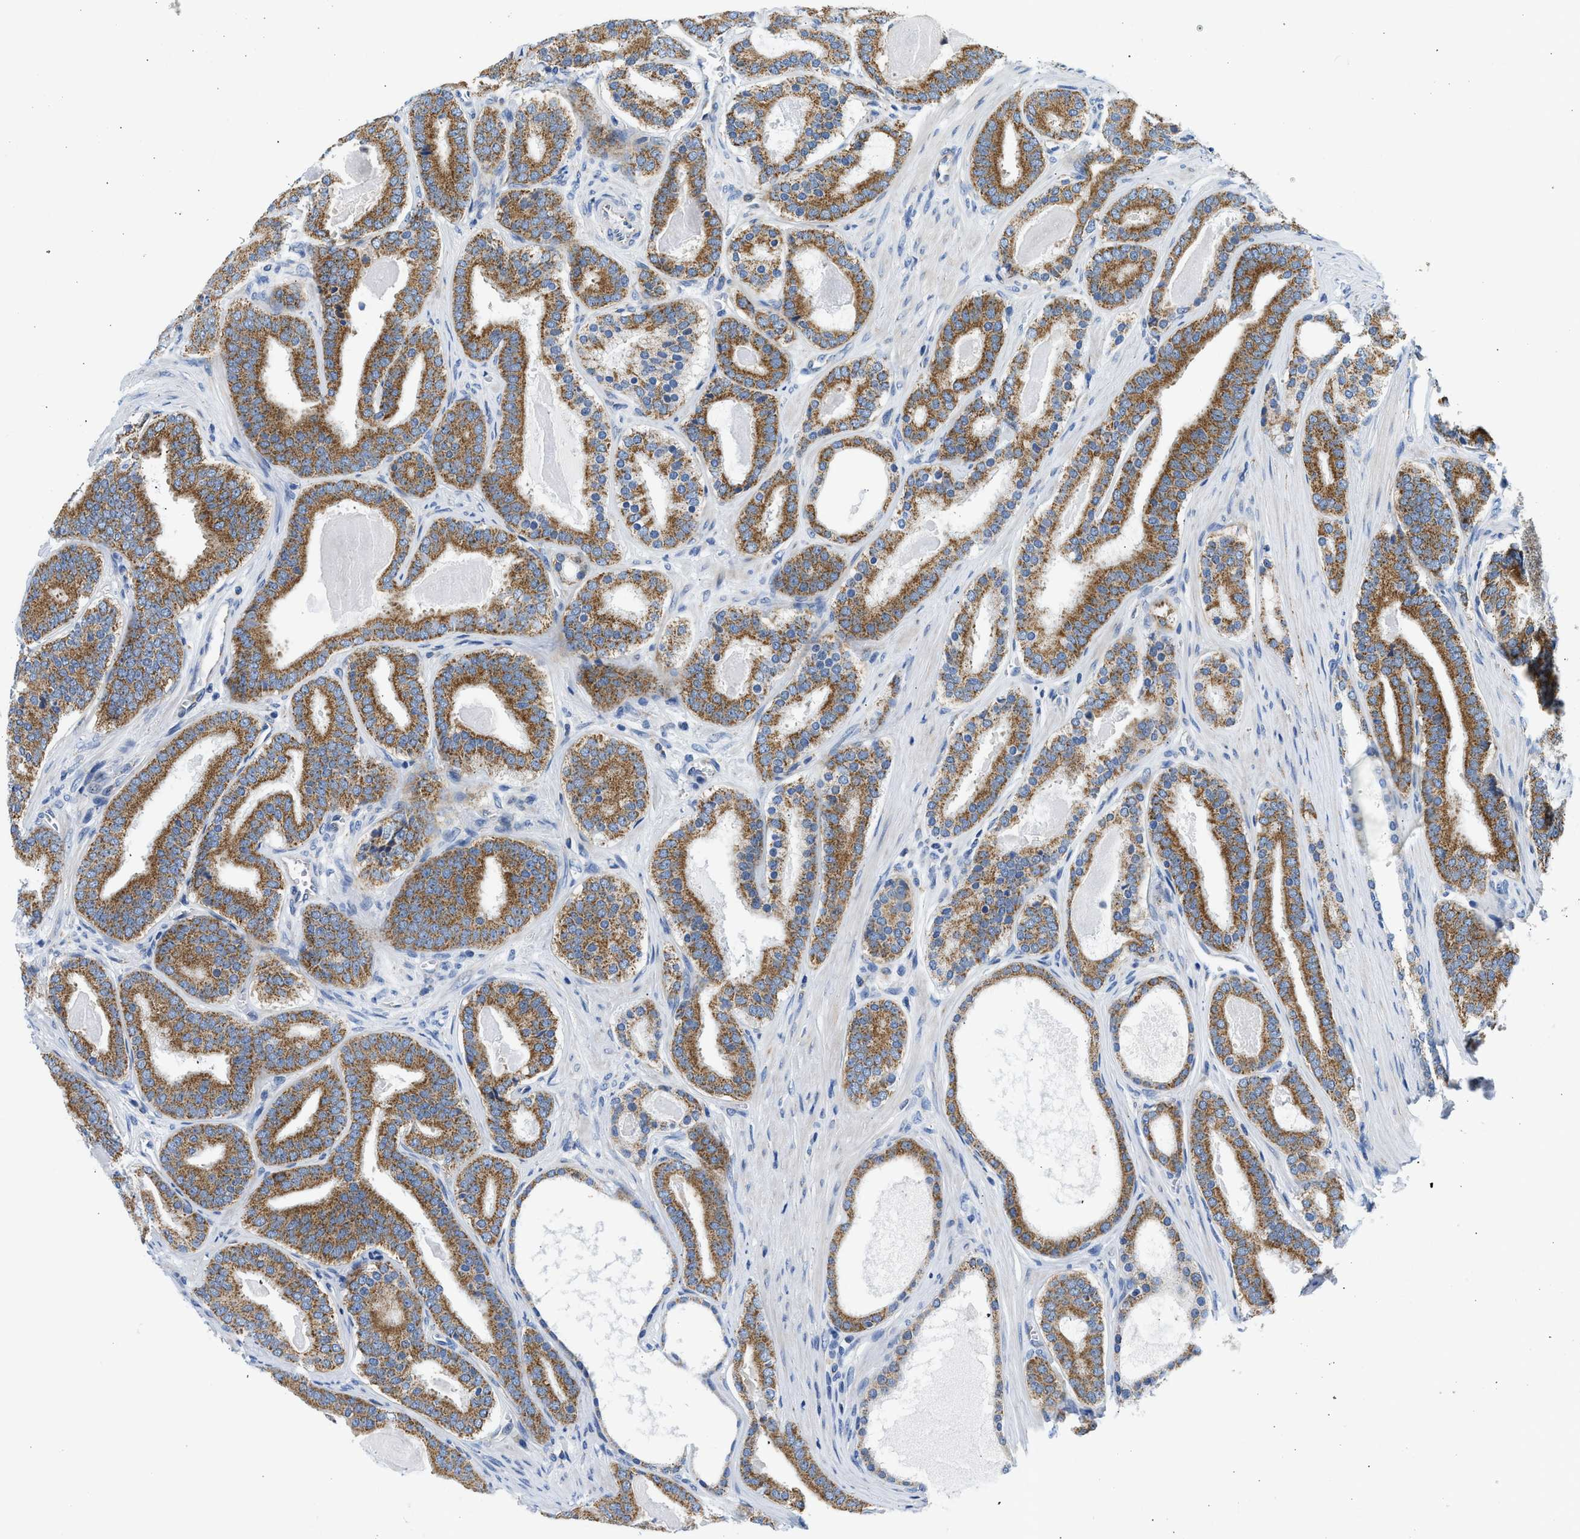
{"staining": {"intensity": "moderate", "quantity": ">75%", "location": "cytoplasmic/membranous"}, "tissue": "prostate cancer", "cell_type": "Tumor cells", "image_type": "cancer", "snomed": [{"axis": "morphology", "description": "Adenocarcinoma, High grade"}, {"axis": "topography", "description": "Prostate"}], "caption": "Prostate cancer was stained to show a protein in brown. There is medium levels of moderate cytoplasmic/membranous staining in about >75% of tumor cells.", "gene": "CAMKK2", "patient": {"sex": "male", "age": 60}}